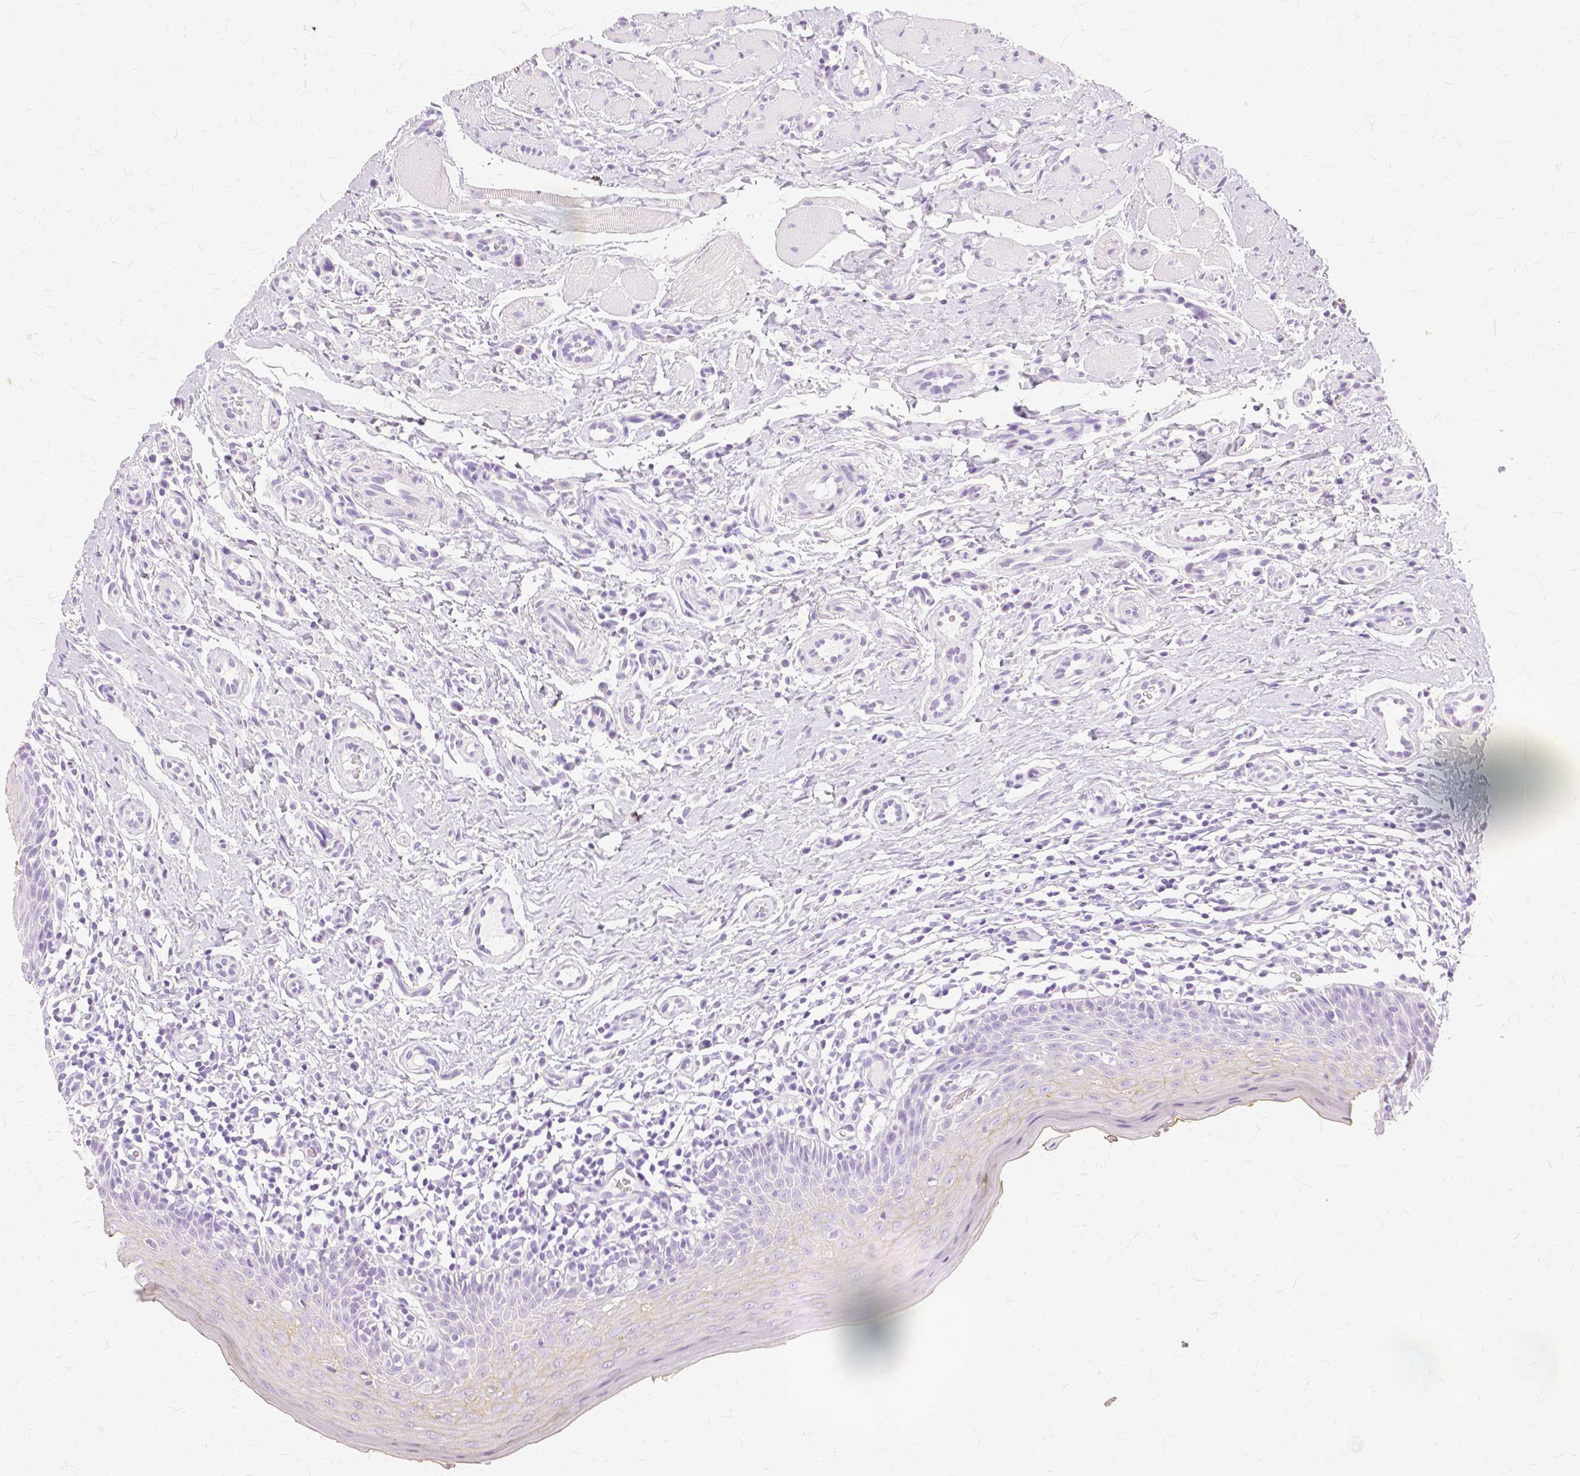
{"staining": {"intensity": "weak", "quantity": "25%-75%", "location": "cytoplasmic/membranous"}, "tissue": "oral mucosa", "cell_type": "Squamous epithelial cells", "image_type": "normal", "snomed": [{"axis": "morphology", "description": "Normal tissue, NOS"}, {"axis": "topography", "description": "Oral tissue"}, {"axis": "topography", "description": "Tounge, NOS"}], "caption": "Protein analysis of benign oral mucosa demonstrates weak cytoplasmic/membranous staining in about 25%-75% of squamous epithelial cells. (IHC, brightfield microscopy, high magnification).", "gene": "TGM1", "patient": {"sex": "female", "age": 58}}